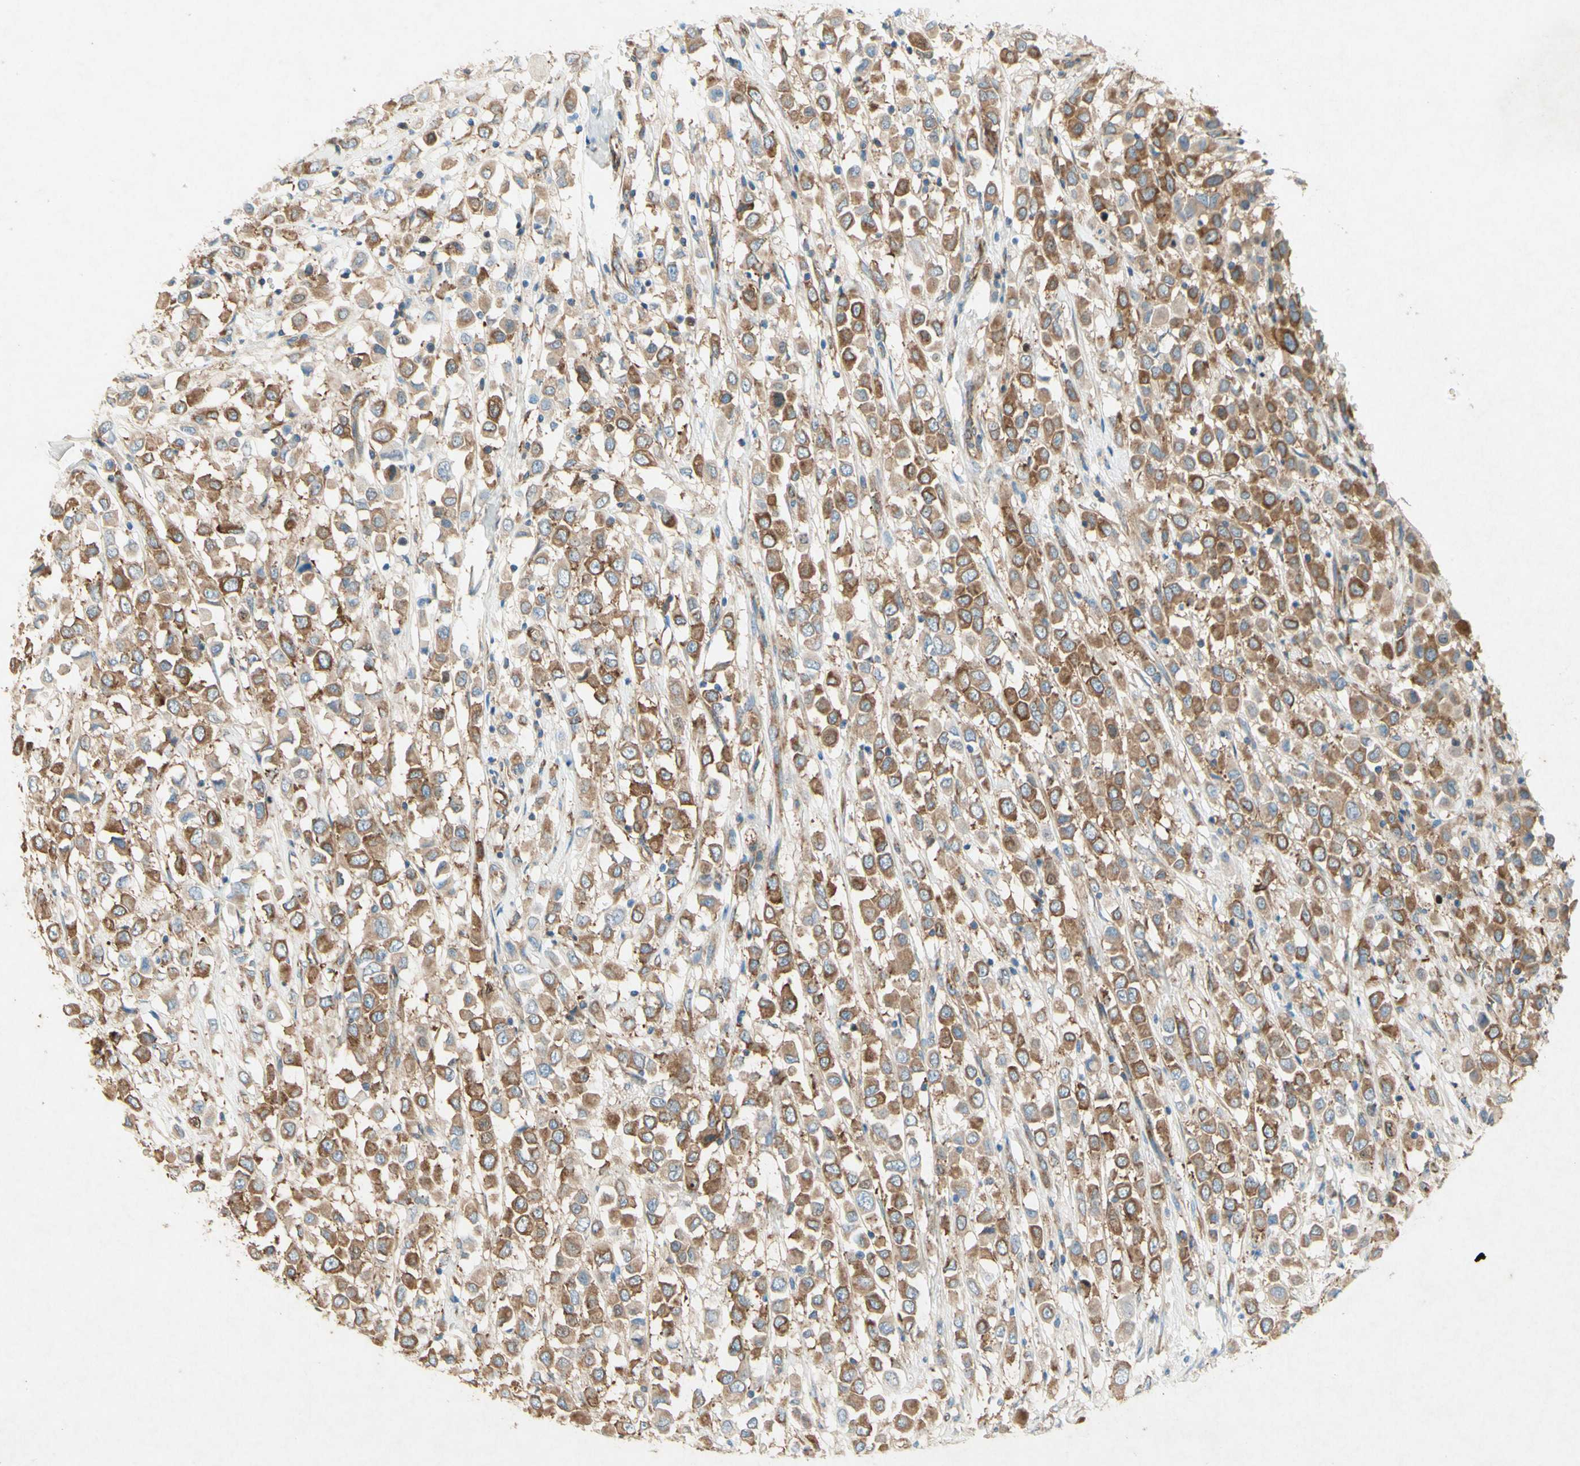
{"staining": {"intensity": "moderate", "quantity": "25%-75%", "location": "cytoplasmic/membranous"}, "tissue": "breast cancer", "cell_type": "Tumor cells", "image_type": "cancer", "snomed": [{"axis": "morphology", "description": "Duct carcinoma"}, {"axis": "topography", "description": "Breast"}], "caption": "Moderate cytoplasmic/membranous positivity is present in about 25%-75% of tumor cells in intraductal carcinoma (breast). (Stains: DAB (3,3'-diaminobenzidine) in brown, nuclei in blue, Microscopy: brightfield microscopy at high magnification).", "gene": "PABPC1", "patient": {"sex": "female", "age": 61}}